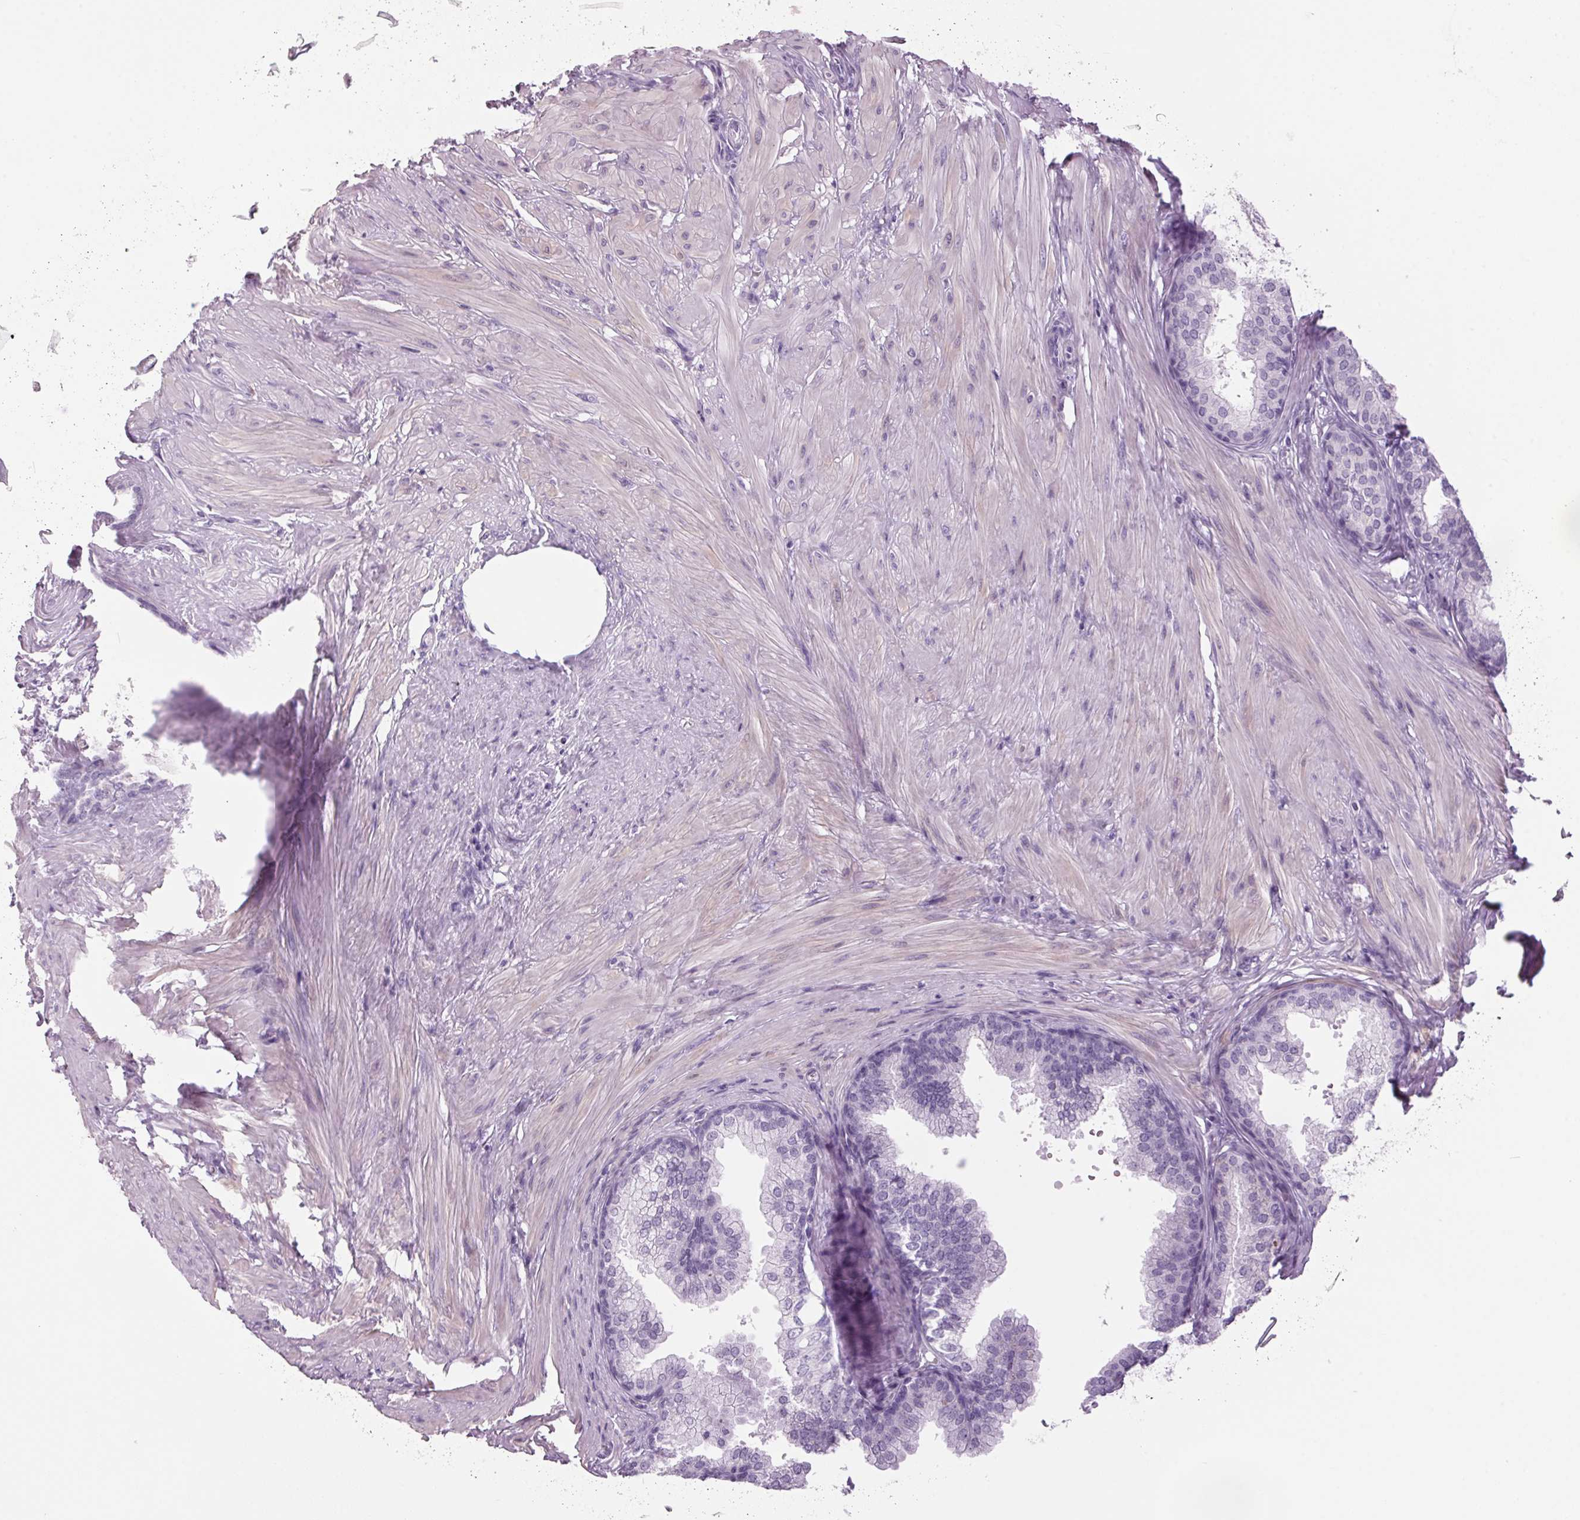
{"staining": {"intensity": "negative", "quantity": "none", "location": "none"}, "tissue": "prostate", "cell_type": "Glandular cells", "image_type": "normal", "snomed": [{"axis": "morphology", "description": "Normal tissue, NOS"}, {"axis": "topography", "description": "Prostate"}, {"axis": "topography", "description": "Peripheral nerve tissue"}], "caption": "High magnification brightfield microscopy of normal prostate stained with DAB (brown) and counterstained with hematoxylin (blue): glandular cells show no significant positivity. Nuclei are stained in blue.", "gene": "PPP1R1A", "patient": {"sex": "male", "age": 55}}